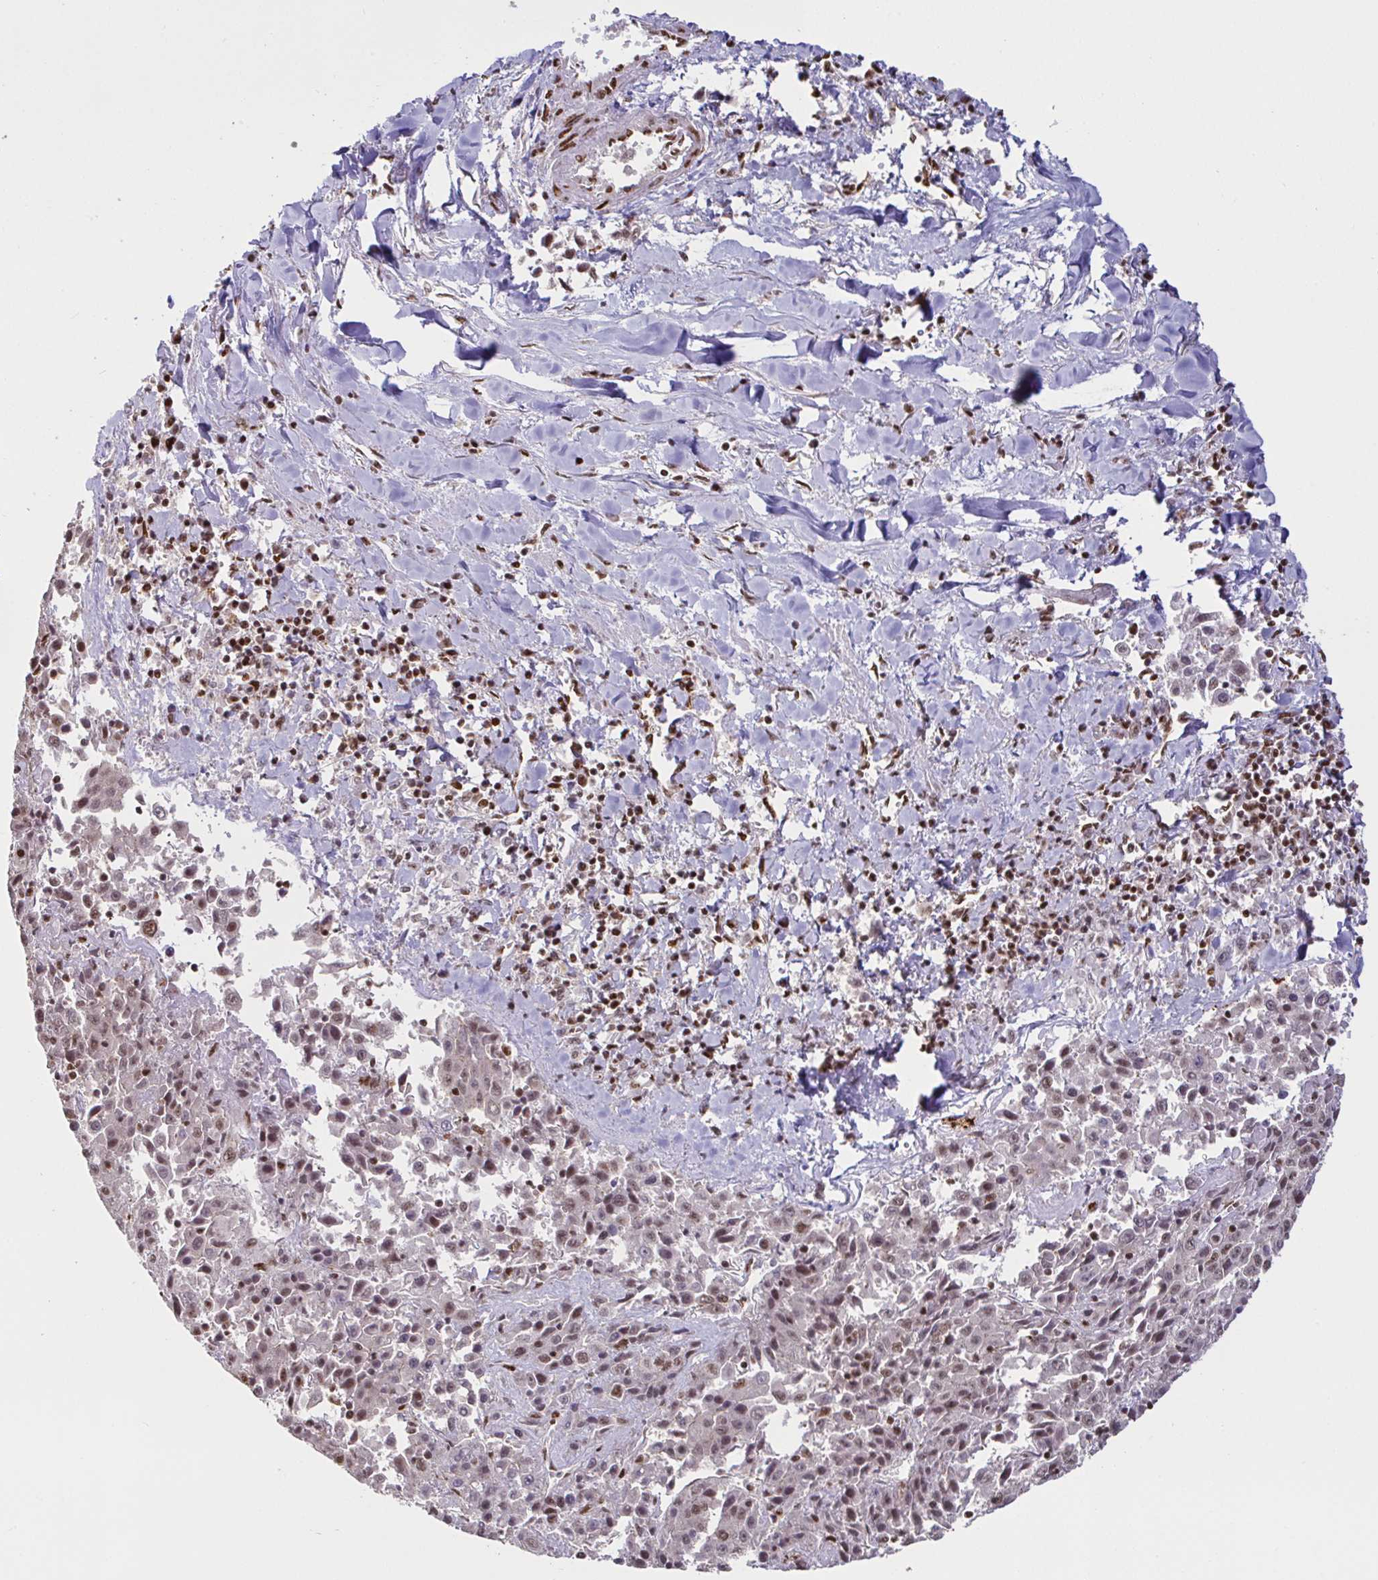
{"staining": {"intensity": "weak", "quantity": "25%-75%", "location": "nuclear"}, "tissue": "liver cancer", "cell_type": "Tumor cells", "image_type": "cancer", "snomed": [{"axis": "morphology", "description": "Carcinoma, Hepatocellular, NOS"}, {"axis": "topography", "description": "Liver"}], "caption": "Liver cancer stained with a brown dye displays weak nuclear positive expression in approximately 25%-75% of tumor cells.", "gene": "SP3", "patient": {"sex": "female", "age": 53}}